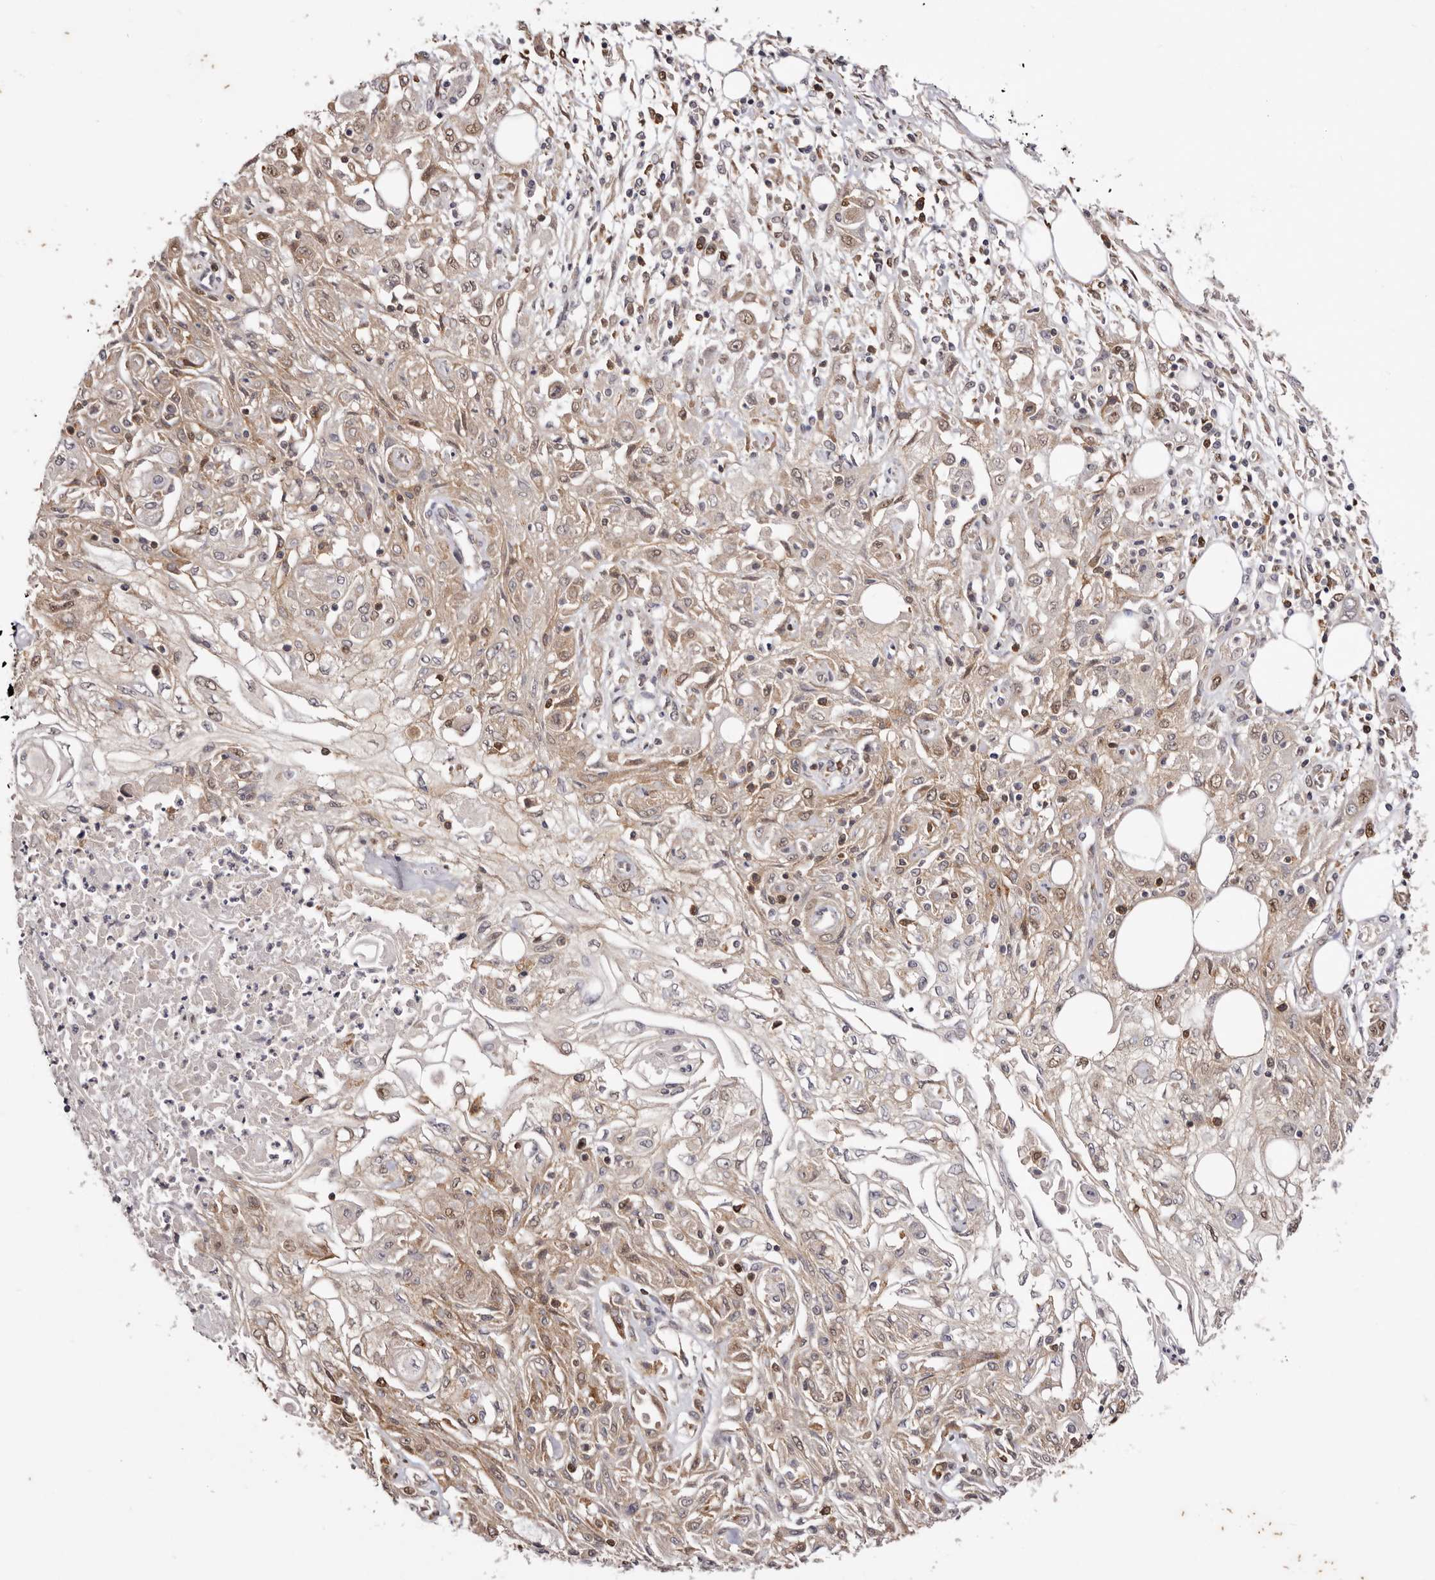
{"staining": {"intensity": "weak", "quantity": ">75%", "location": "cytoplasmic/membranous,nuclear"}, "tissue": "skin cancer", "cell_type": "Tumor cells", "image_type": "cancer", "snomed": [{"axis": "morphology", "description": "Squamous cell carcinoma, NOS"}, {"axis": "morphology", "description": "Squamous cell carcinoma, metastatic, NOS"}, {"axis": "topography", "description": "Skin"}, {"axis": "topography", "description": "Lymph node"}], "caption": "This histopathology image displays immunohistochemistry staining of human skin cancer, with low weak cytoplasmic/membranous and nuclear staining in approximately >75% of tumor cells.", "gene": "NOTCH1", "patient": {"sex": "male", "age": 75}}